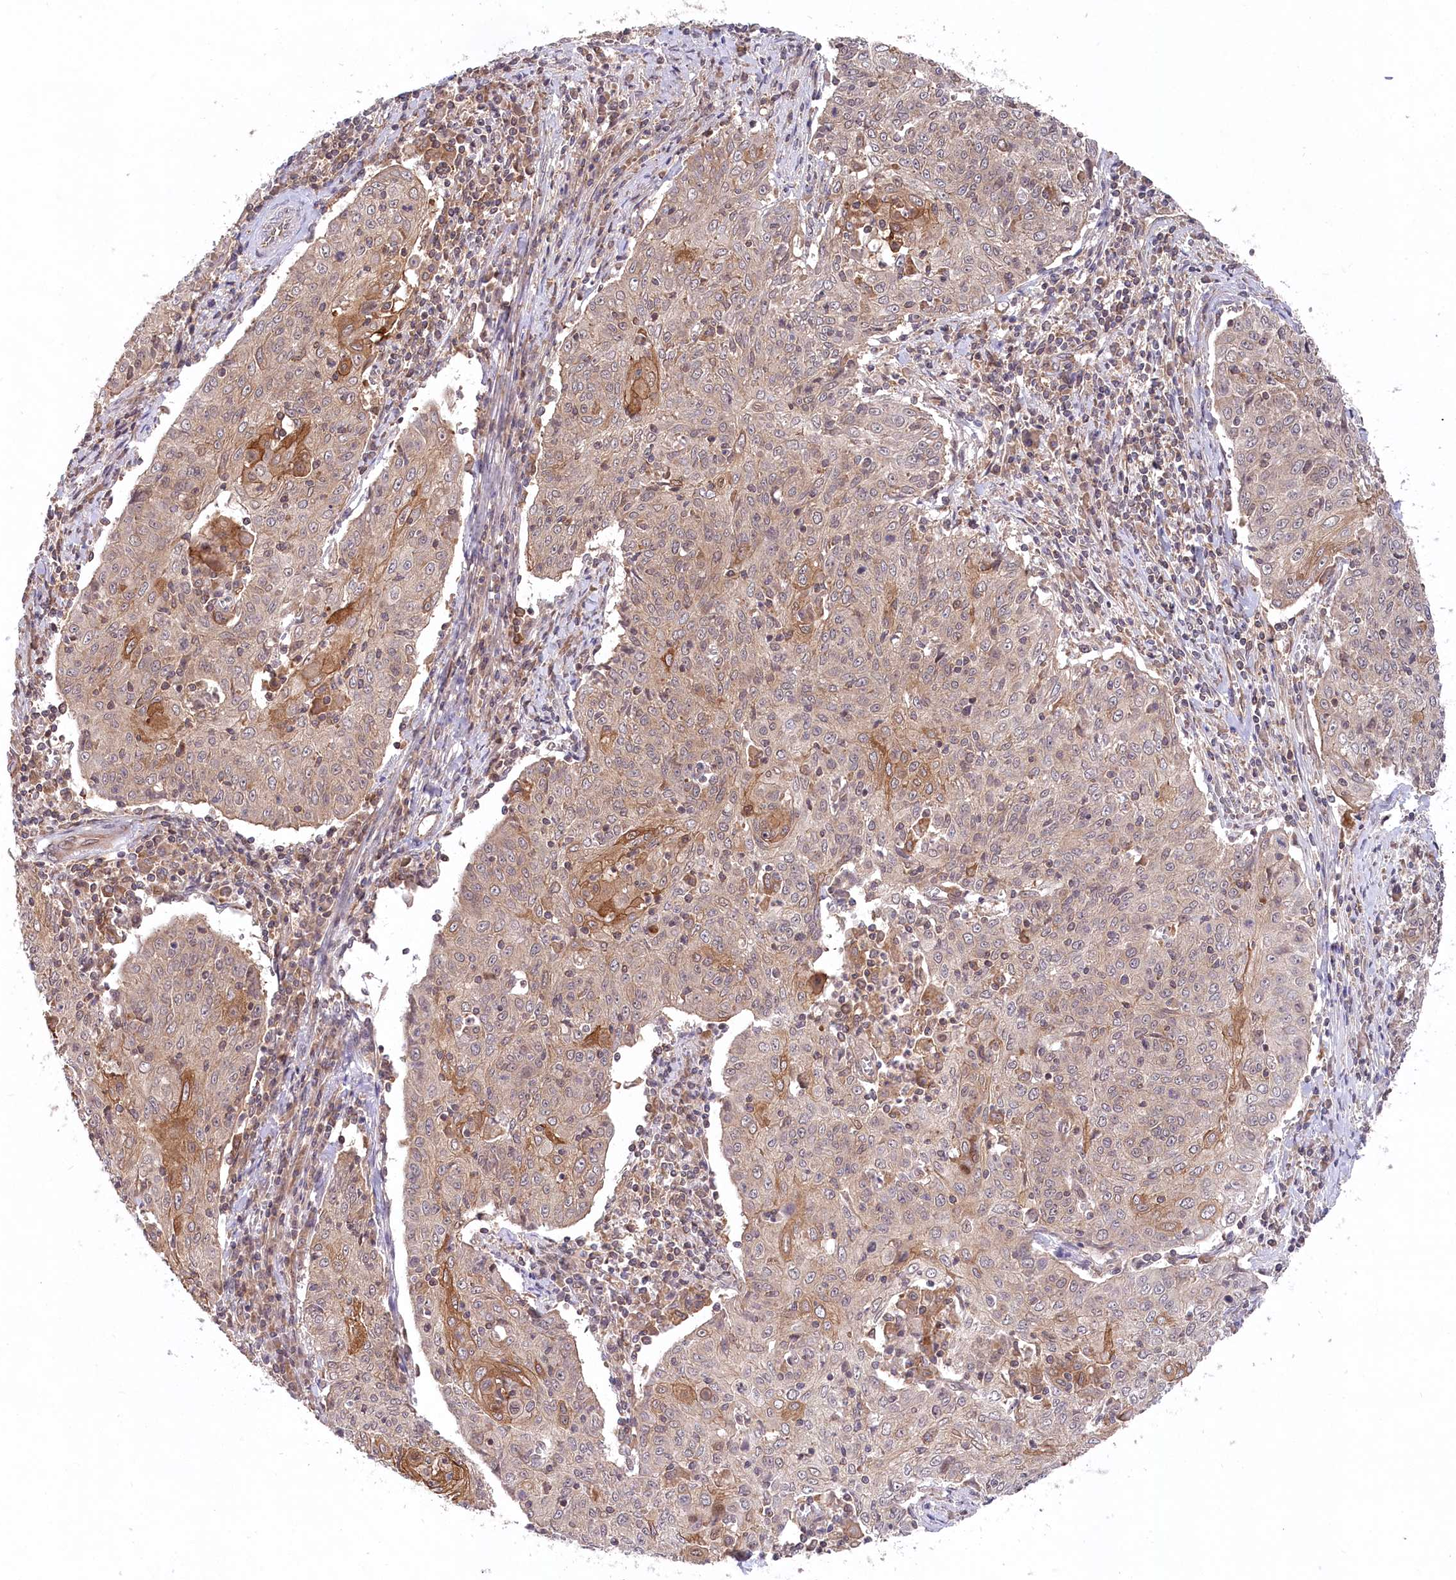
{"staining": {"intensity": "moderate", "quantity": "<25%", "location": "cytoplasmic/membranous"}, "tissue": "cervical cancer", "cell_type": "Tumor cells", "image_type": "cancer", "snomed": [{"axis": "morphology", "description": "Squamous cell carcinoma, NOS"}, {"axis": "topography", "description": "Cervix"}], "caption": "Brown immunohistochemical staining in human cervical cancer demonstrates moderate cytoplasmic/membranous positivity in about <25% of tumor cells.", "gene": "PPP1R21", "patient": {"sex": "female", "age": 48}}